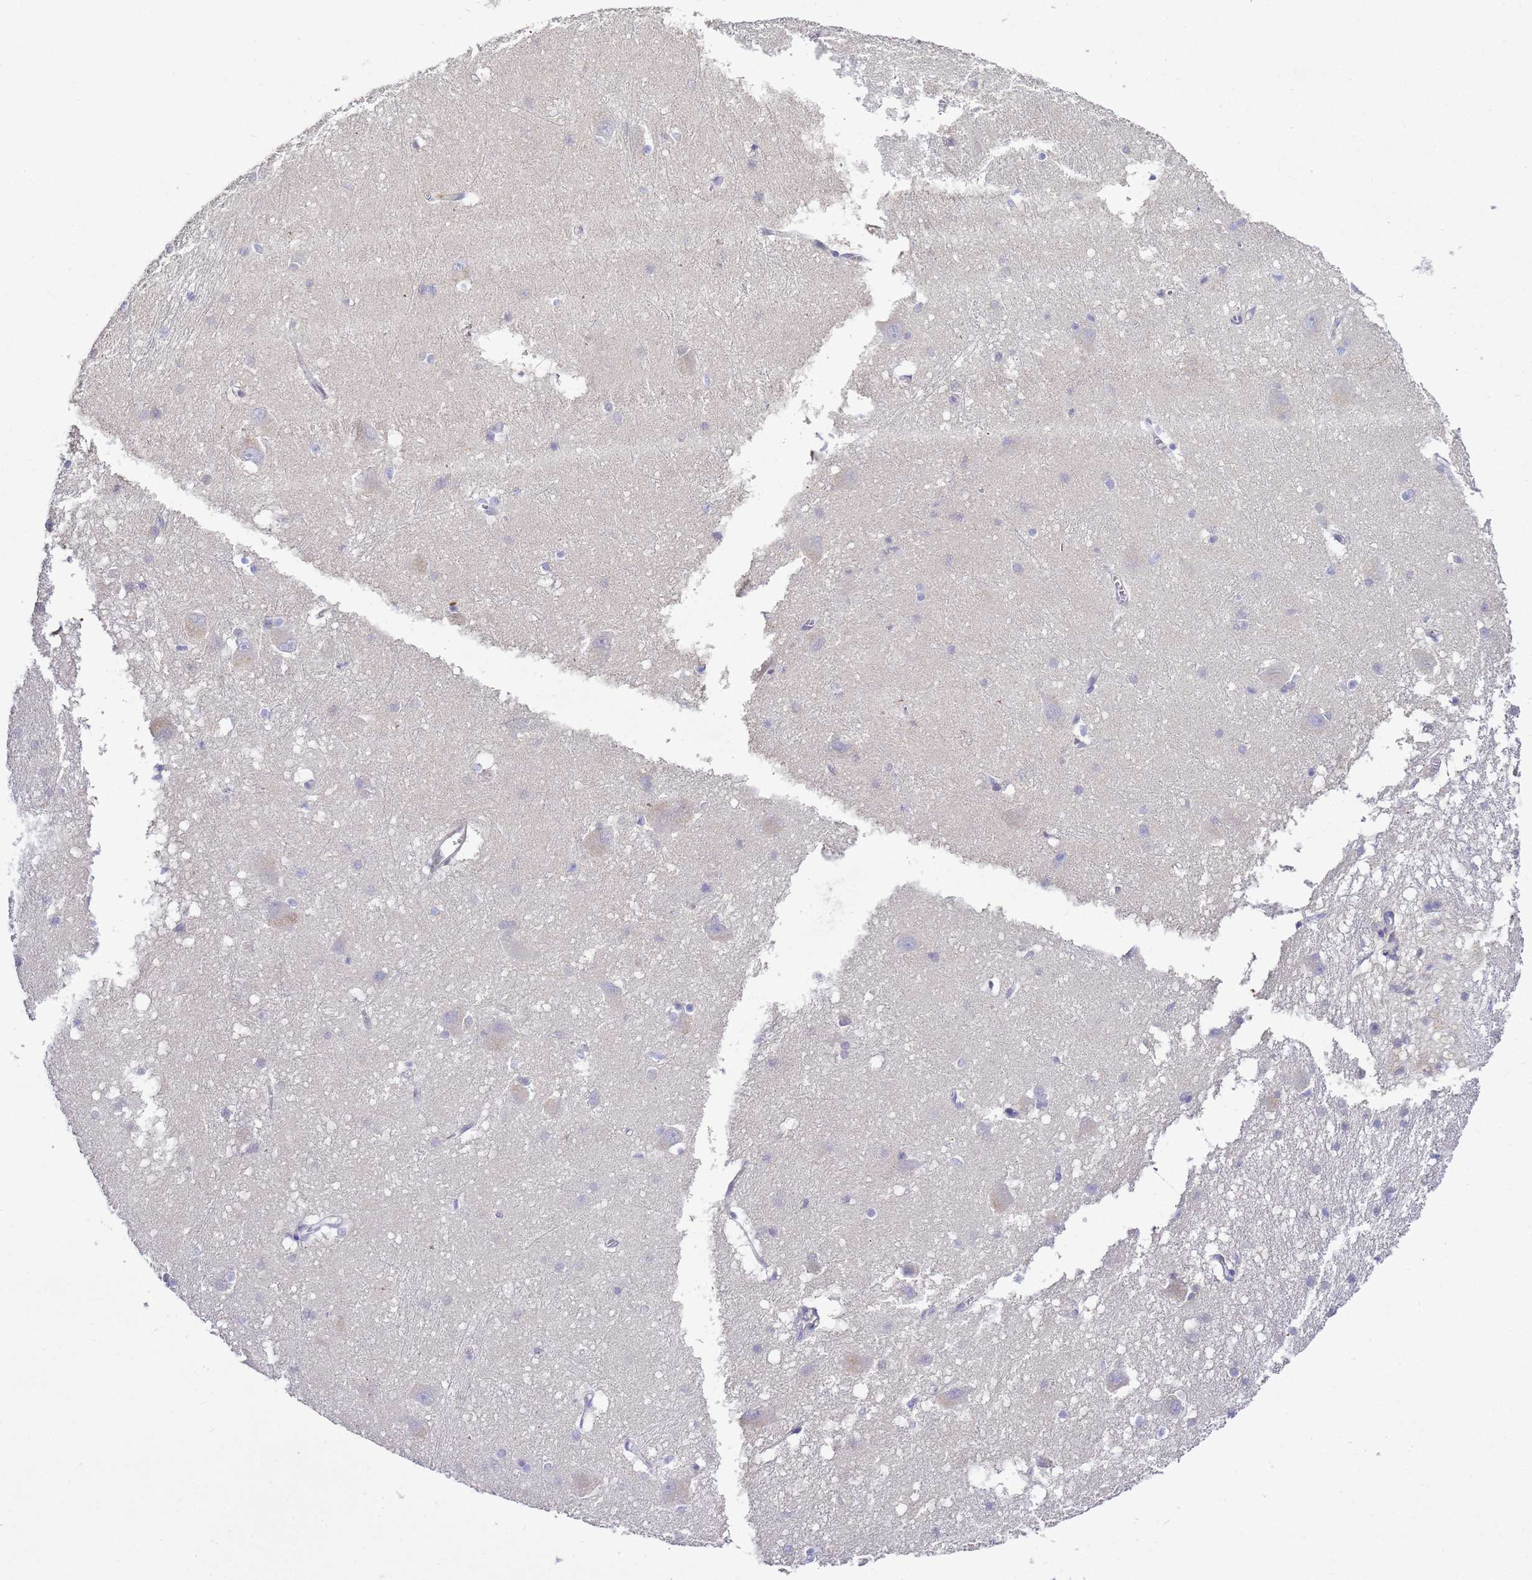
{"staining": {"intensity": "negative", "quantity": "none", "location": "none"}, "tissue": "caudate", "cell_type": "Glial cells", "image_type": "normal", "snomed": [{"axis": "morphology", "description": "Normal tissue, NOS"}, {"axis": "topography", "description": "Lateral ventricle wall"}], "caption": "The immunohistochemistry (IHC) image has no significant expression in glial cells of caudate.", "gene": "TBCD", "patient": {"sex": "male", "age": 37}}